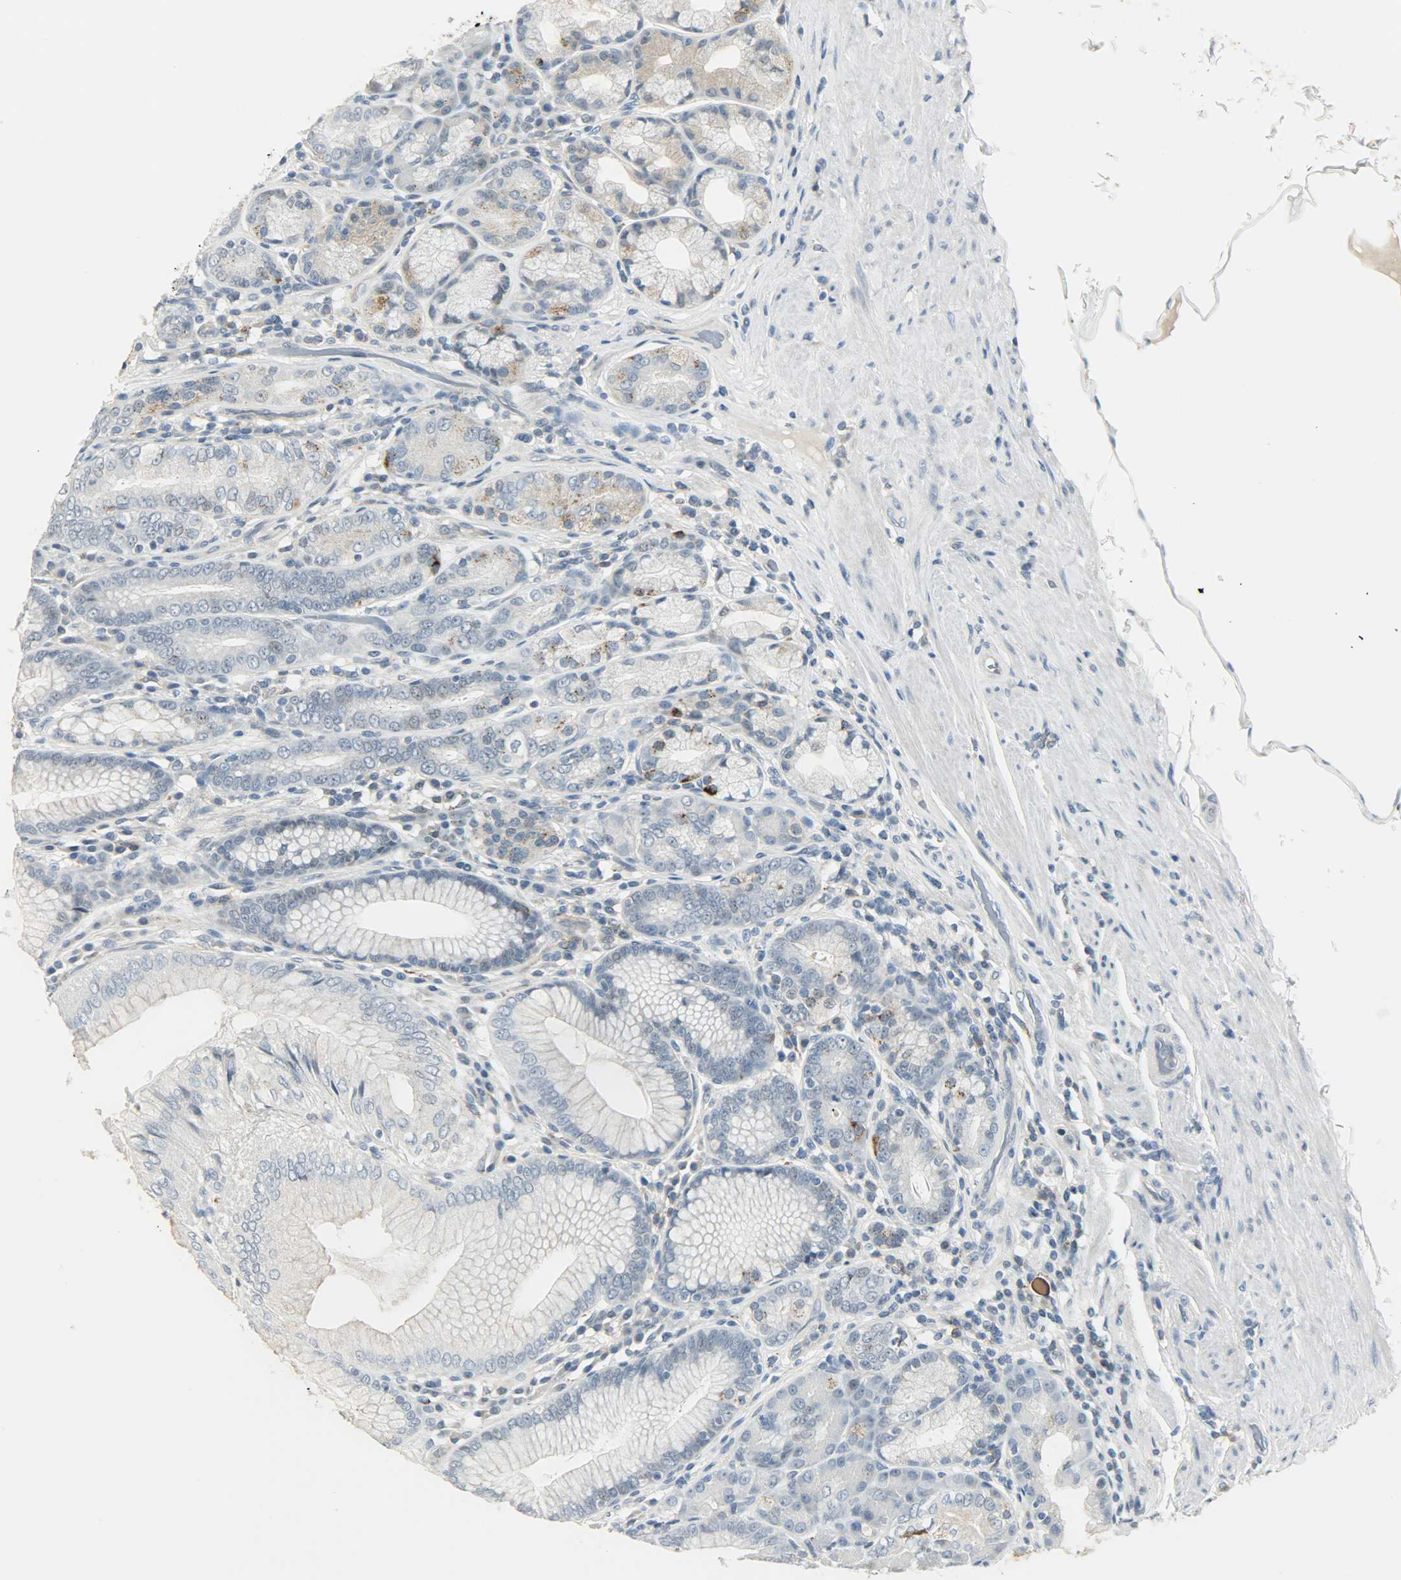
{"staining": {"intensity": "weak", "quantity": "<25%", "location": "cytoplasmic/membranous"}, "tissue": "stomach", "cell_type": "Glandular cells", "image_type": "normal", "snomed": [{"axis": "morphology", "description": "Normal tissue, NOS"}, {"axis": "topography", "description": "Stomach, lower"}], "caption": "DAB (3,3'-diaminobenzidine) immunohistochemical staining of unremarkable stomach displays no significant staining in glandular cells. (DAB immunohistochemistry (IHC), high magnification).", "gene": "CD4", "patient": {"sex": "female", "age": 76}}